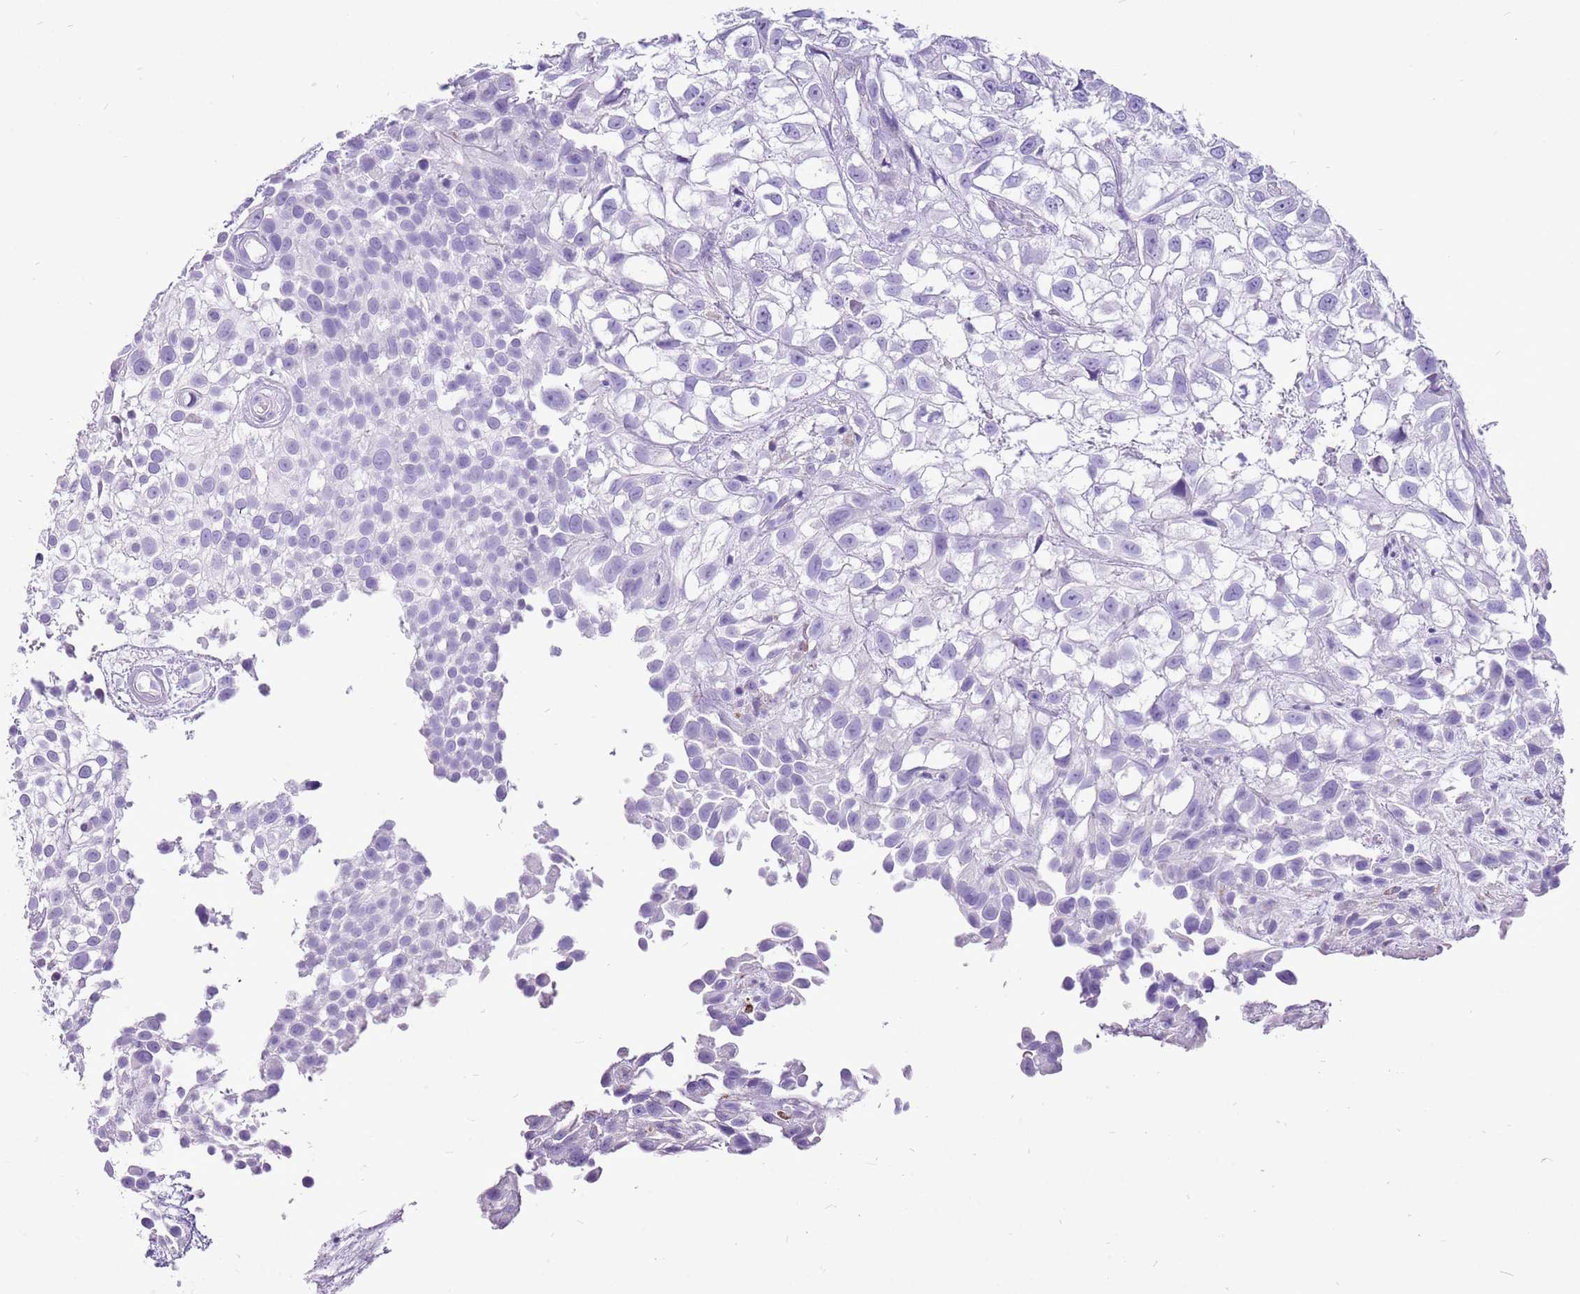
{"staining": {"intensity": "negative", "quantity": "none", "location": "none"}, "tissue": "urothelial cancer", "cell_type": "Tumor cells", "image_type": "cancer", "snomed": [{"axis": "morphology", "description": "Urothelial carcinoma, High grade"}, {"axis": "topography", "description": "Urinary bladder"}], "caption": "Tumor cells are negative for protein expression in human high-grade urothelial carcinoma. (DAB (3,3'-diaminobenzidine) IHC visualized using brightfield microscopy, high magnification).", "gene": "ACSS3", "patient": {"sex": "male", "age": 56}}